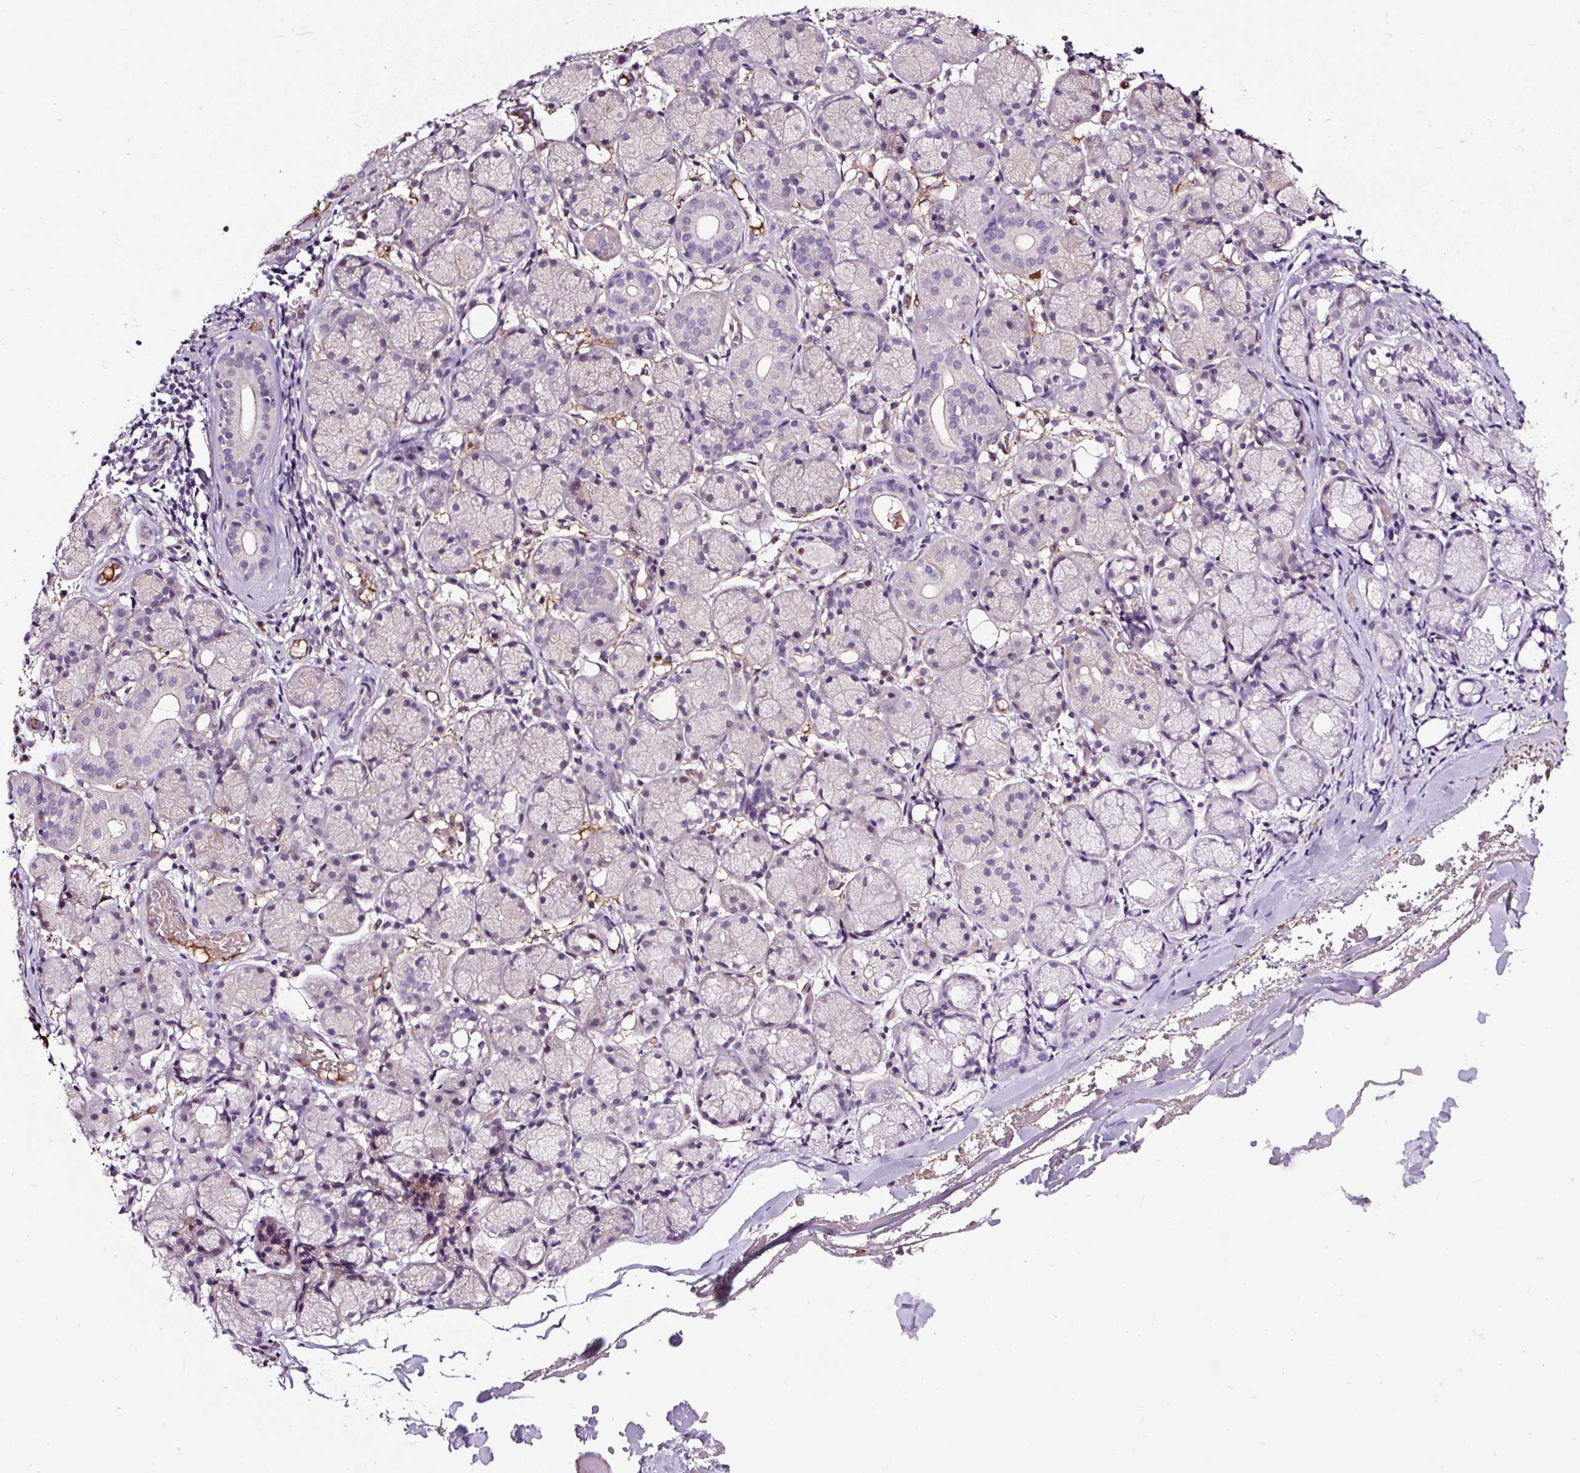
{"staining": {"intensity": "weak", "quantity": "<25%", "location": "cytoplasmic/membranous"}, "tissue": "salivary gland", "cell_type": "Glandular cells", "image_type": "normal", "snomed": [{"axis": "morphology", "description": "Normal tissue, NOS"}, {"axis": "topography", "description": "Salivary gland"}], "caption": "Salivary gland stained for a protein using immunohistochemistry shows no staining glandular cells.", "gene": "LRRC24", "patient": {"sex": "female", "age": 24}}